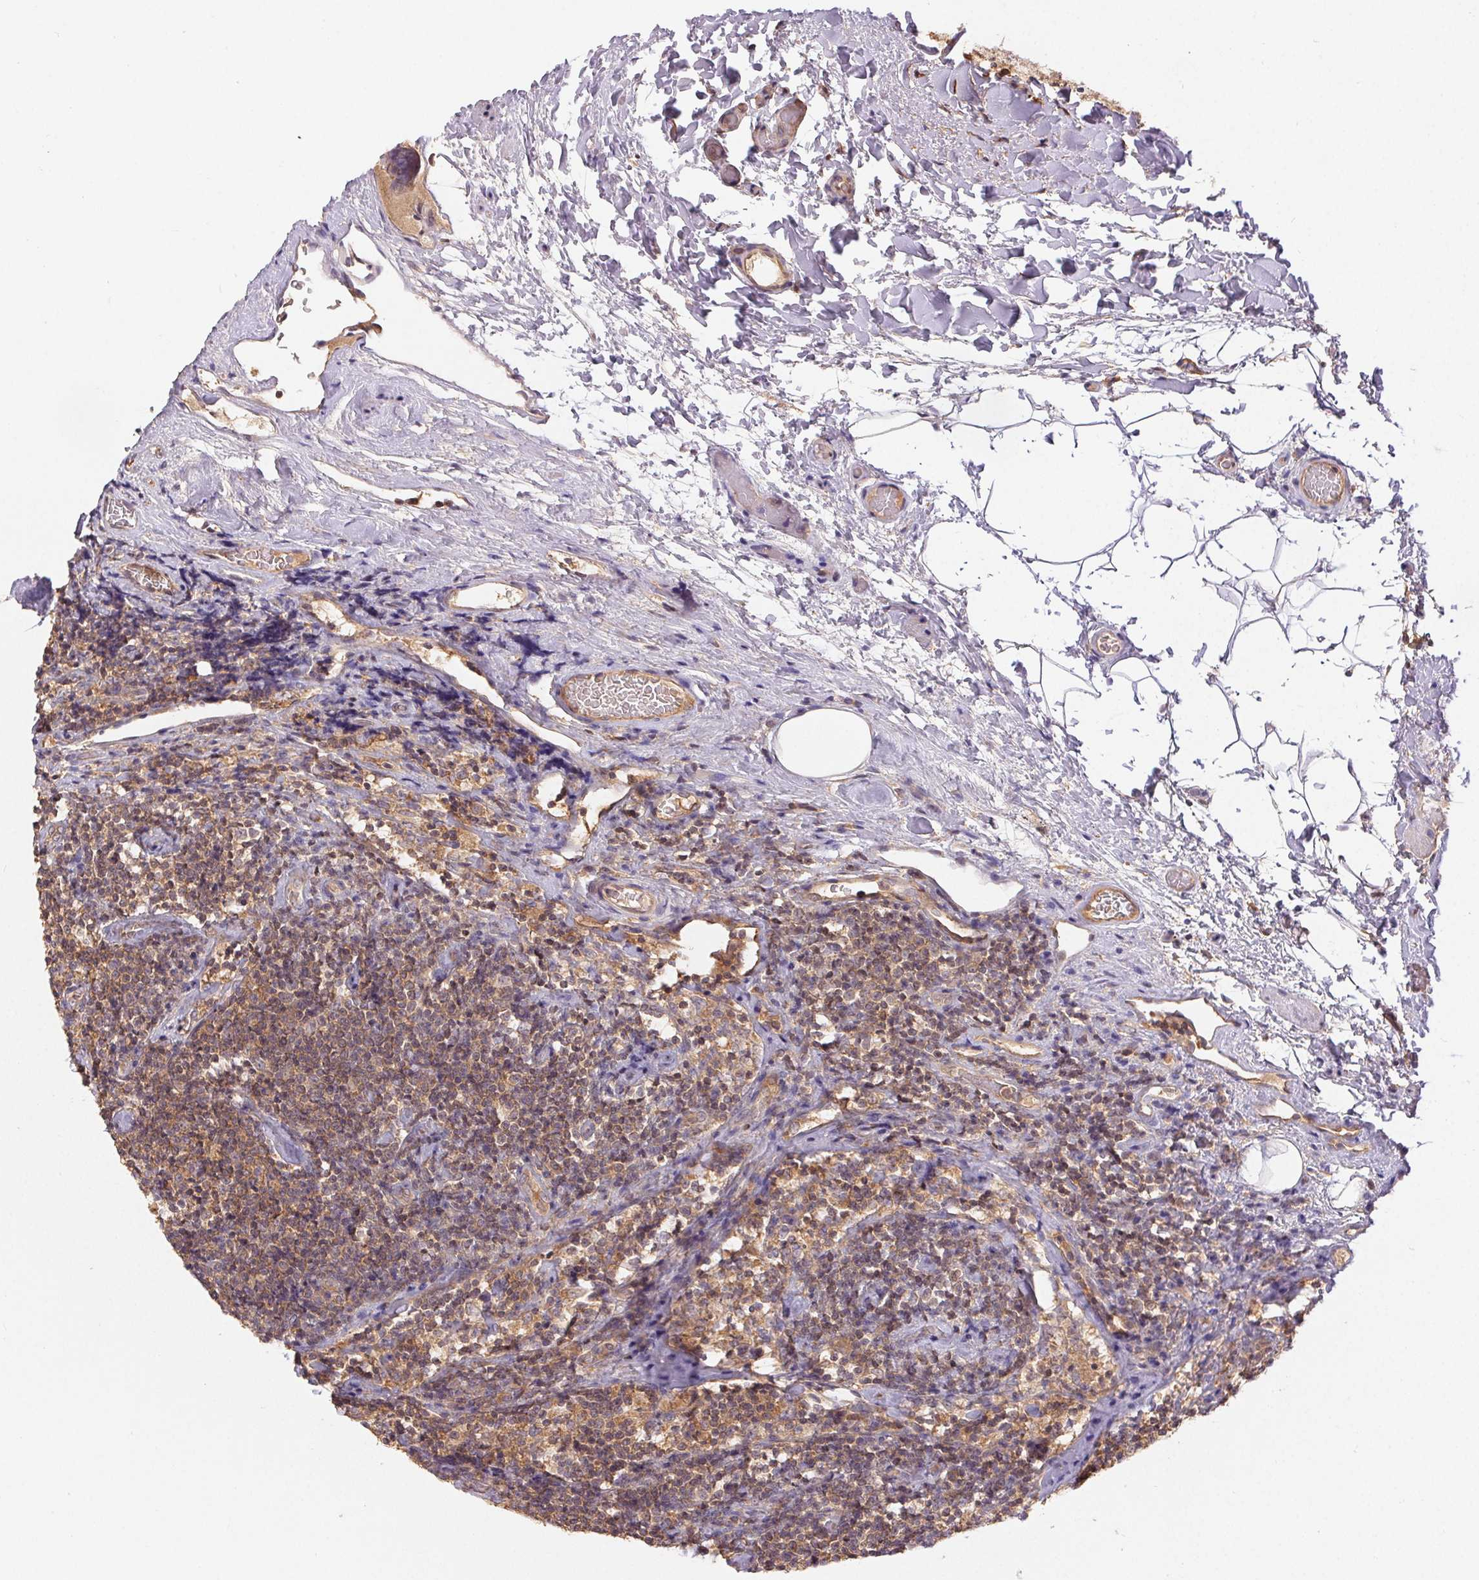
{"staining": {"intensity": "moderate", "quantity": "25%-75%", "location": "cytoplasmic/membranous"}, "tissue": "lymphoma", "cell_type": "Tumor cells", "image_type": "cancer", "snomed": [{"axis": "morphology", "description": "Malignant lymphoma, non-Hodgkin's type, Low grade"}, {"axis": "topography", "description": "Lymph node"}], "caption": "Immunohistochemical staining of lymphoma displays medium levels of moderate cytoplasmic/membranous protein positivity in approximately 25%-75% of tumor cells.", "gene": "MAPKAPK2", "patient": {"sex": "male", "age": 81}}